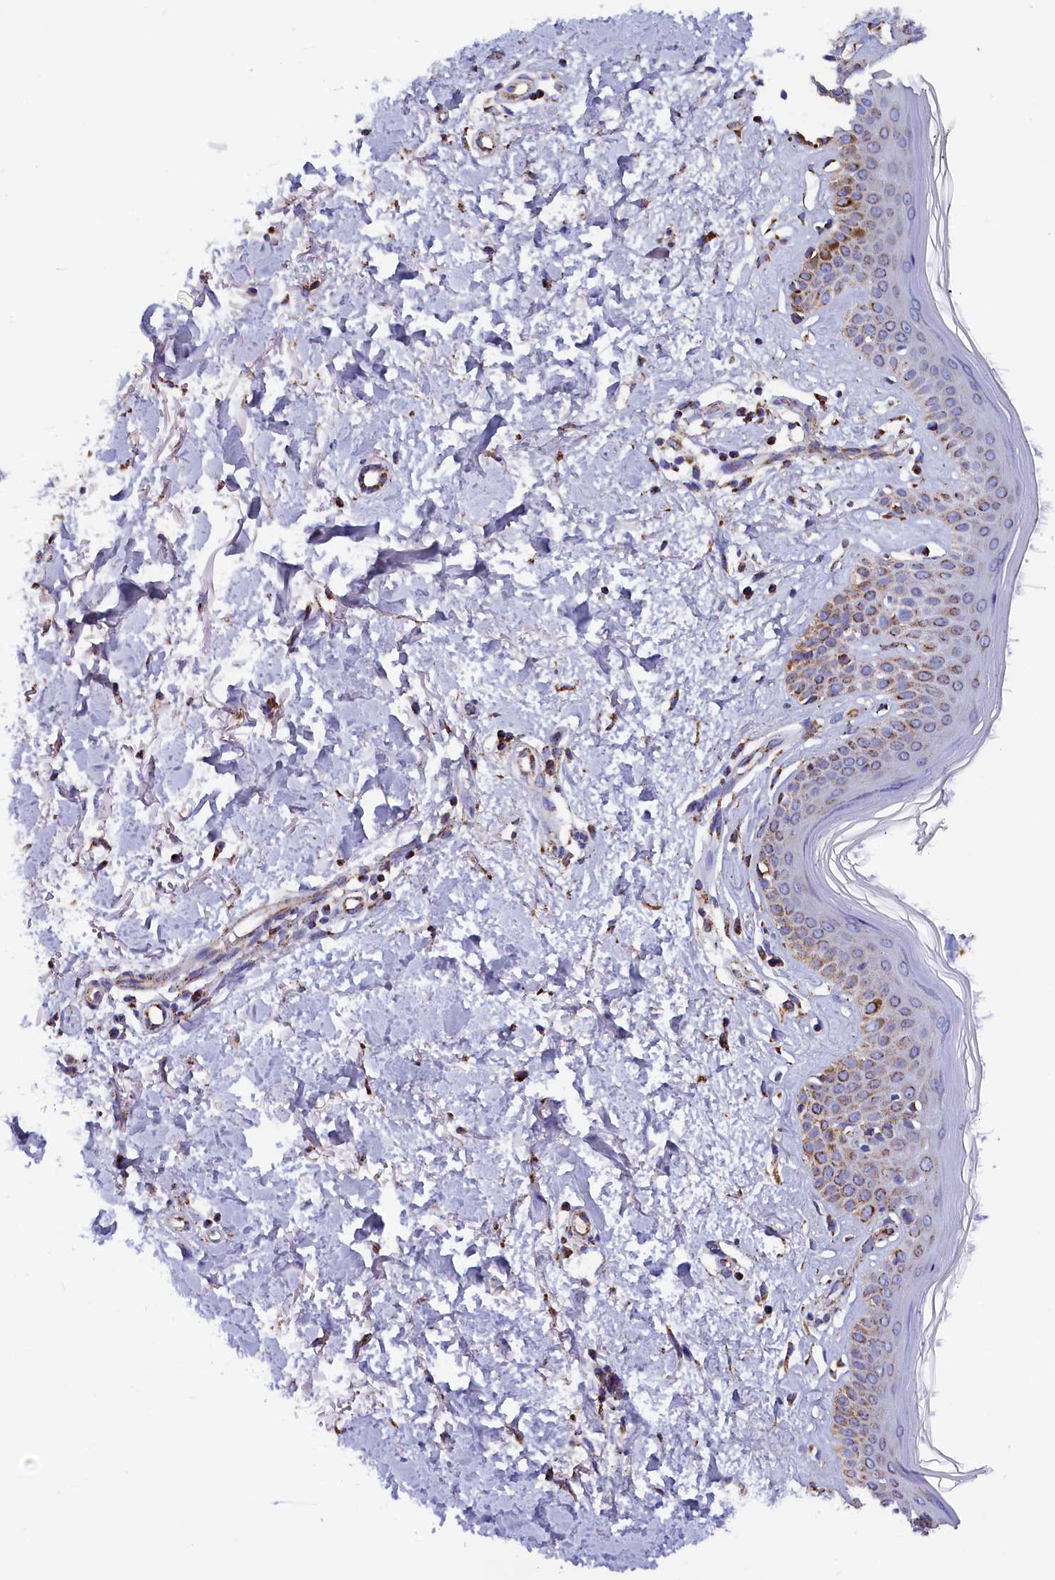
{"staining": {"intensity": "moderate", "quantity": ">75%", "location": "cytoplasmic/membranous"}, "tissue": "skin", "cell_type": "Fibroblasts", "image_type": "normal", "snomed": [{"axis": "morphology", "description": "Normal tissue, NOS"}, {"axis": "topography", "description": "Skin"}], "caption": "Skin stained for a protein shows moderate cytoplasmic/membranous positivity in fibroblasts. The staining is performed using DAB brown chromogen to label protein expression. The nuclei are counter-stained blue using hematoxylin.", "gene": "SLC39A3", "patient": {"sex": "female", "age": 64}}